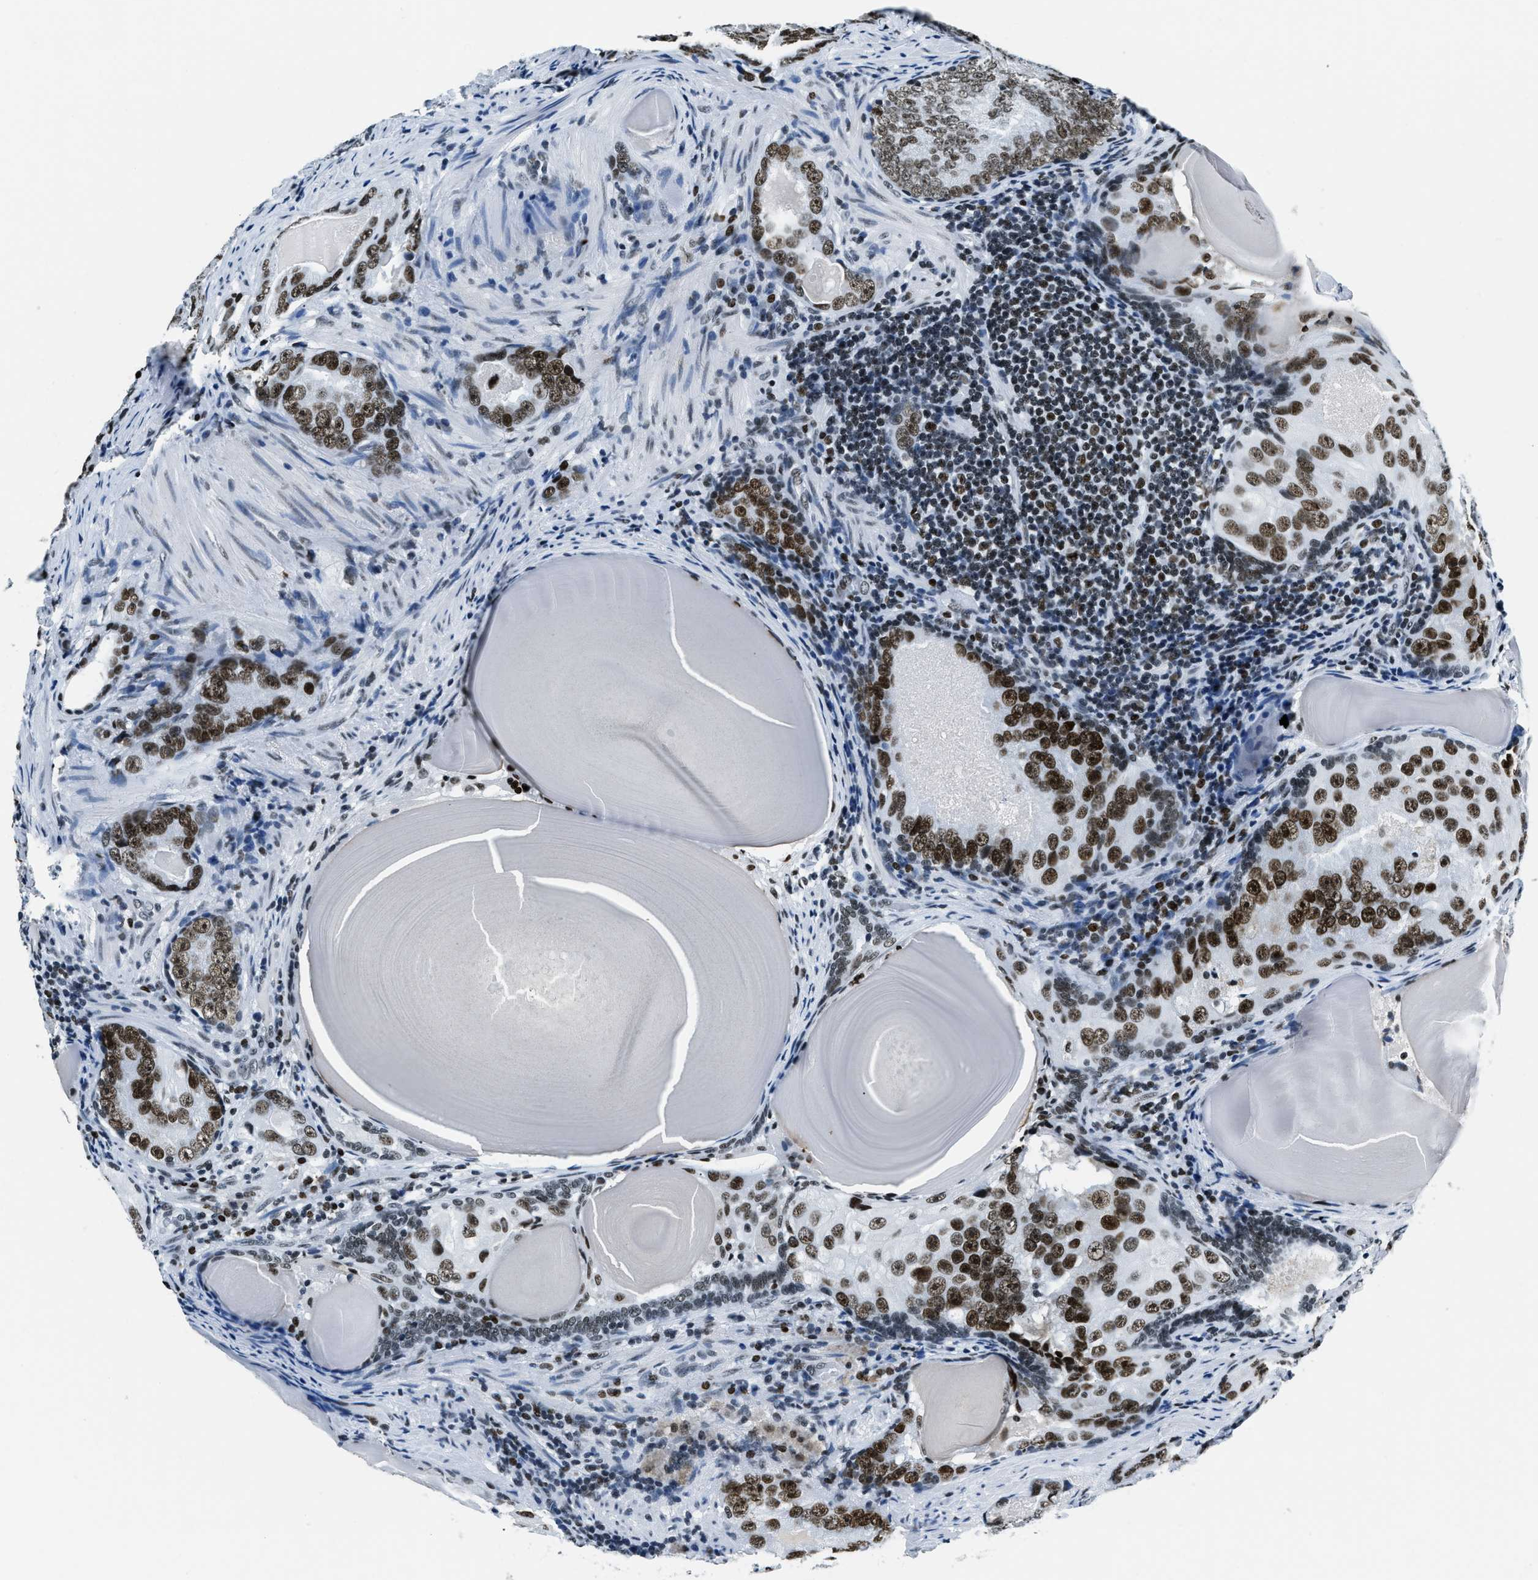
{"staining": {"intensity": "strong", "quantity": ">75%", "location": "nuclear"}, "tissue": "prostate cancer", "cell_type": "Tumor cells", "image_type": "cancer", "snomed": [{"axis": "morphology", "description": "Adenocarcinoma, High grade"}, {"axis": "topography", "description": "Prostate"}], "caption": "Human adenocarcinoma (high-grade) (prostate) stained for a protein (brown) reveals strong nuclear positive positivity in approximately >75% of tumor cells.", "gene": "TOP1", "patient": {"sex": "male", "age": 66}}